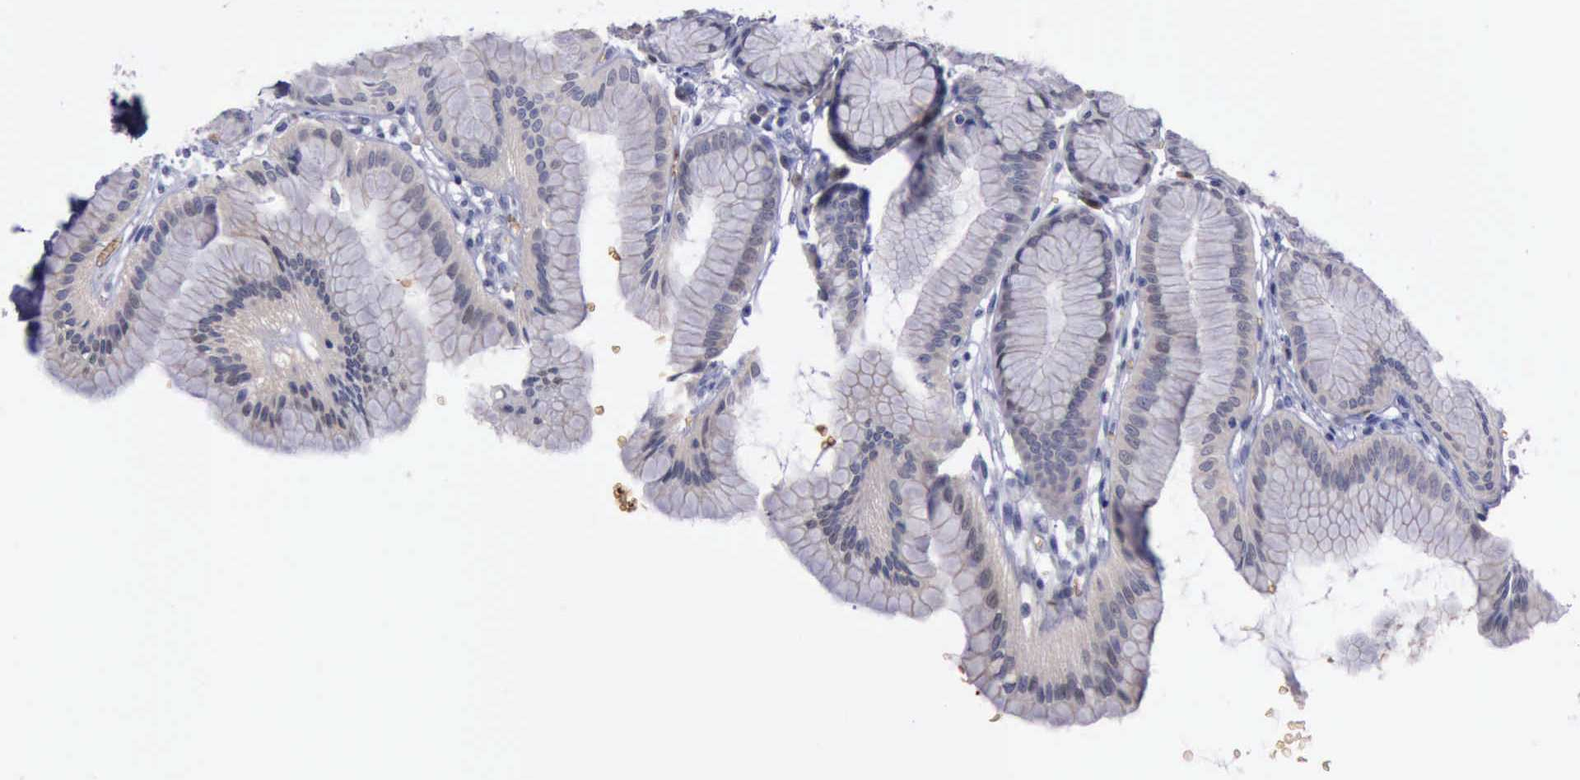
{"staining": {"intensity": "moderate", "quantity": "25%-75%", "location": "cytoplasmic/membranous,nuclear"}, "tissue": "stomach", "cell_type": "Glandular cells", "image_type": "normal", "snomed": [{"axis": "morphology", "description": "Normal tissue, NOS"}, {"axis": "topography", "description": "Stomach"}], "caption": "Brown immunohistochemical staining in normal stomach displays moderate cytoplasmic/membranous,nuclear positivity in about 25%-75% of glandular cells. (Stains: DAB in brown, nuclei in blue, Microscopy: brightfield microscopy at high magnification).", "gene": "CEP128", "patient": {"sex": "male", "age": 42}}